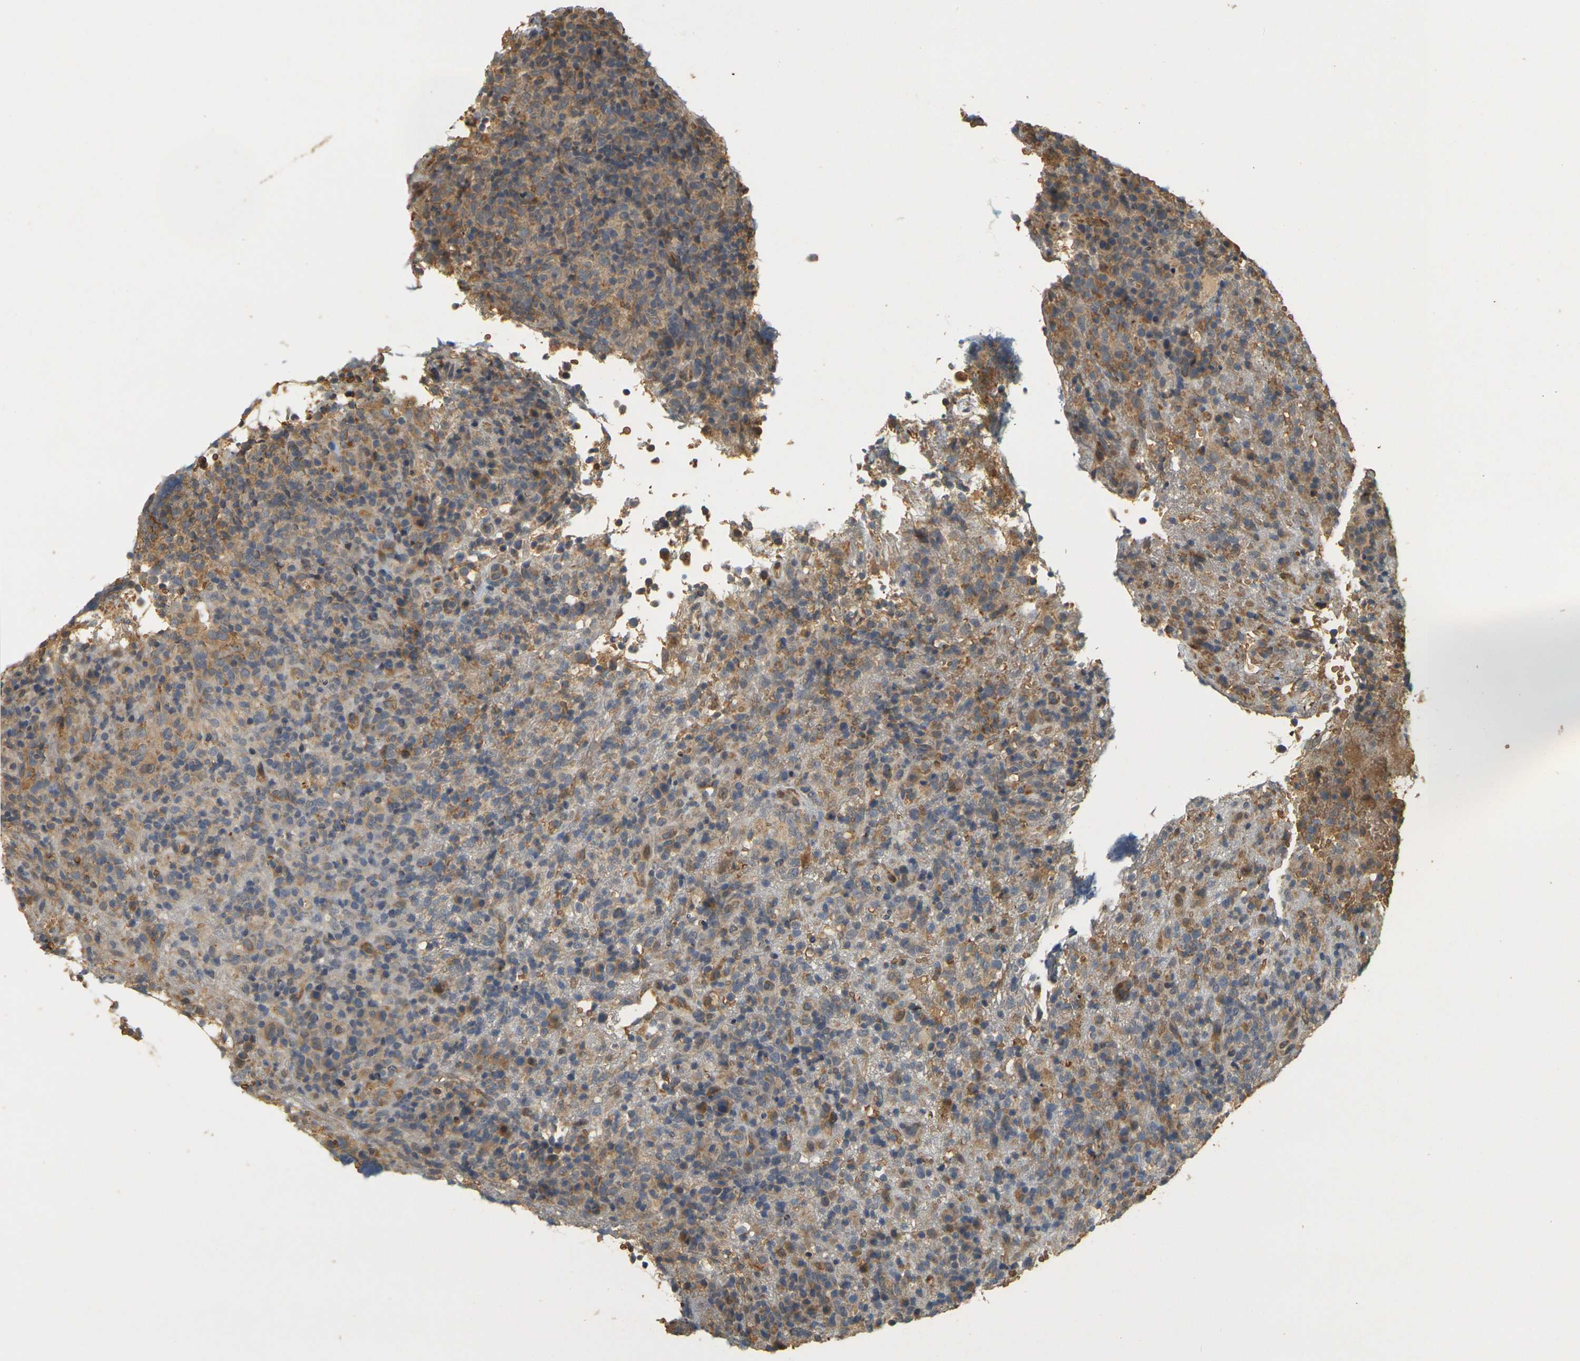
{"staining": {"intensity": "weak", "quantity": "25%-75%", "location": "cytoplasmic/membranous"}, "tissue": "lymphoma", "cell_type": "Tumor cells", "image_type": "cancer", "snomed": [{"axis": "morphology", "description": "Malignant lymphoma, non-Hodgkin's type, High grade"}, {"axis": "topography", "description": "Lymph node"}], "caption": "Weak cytoplasmic/membranous expression for a protein is present in approximately 25%-75% of tumor cells of high-grade malignant lymphoma, non-Hodgkin's type using immunohistochemistry (IHC).", "gene": "MEGF9", "patient": {"sex": "female", "age": 76}}